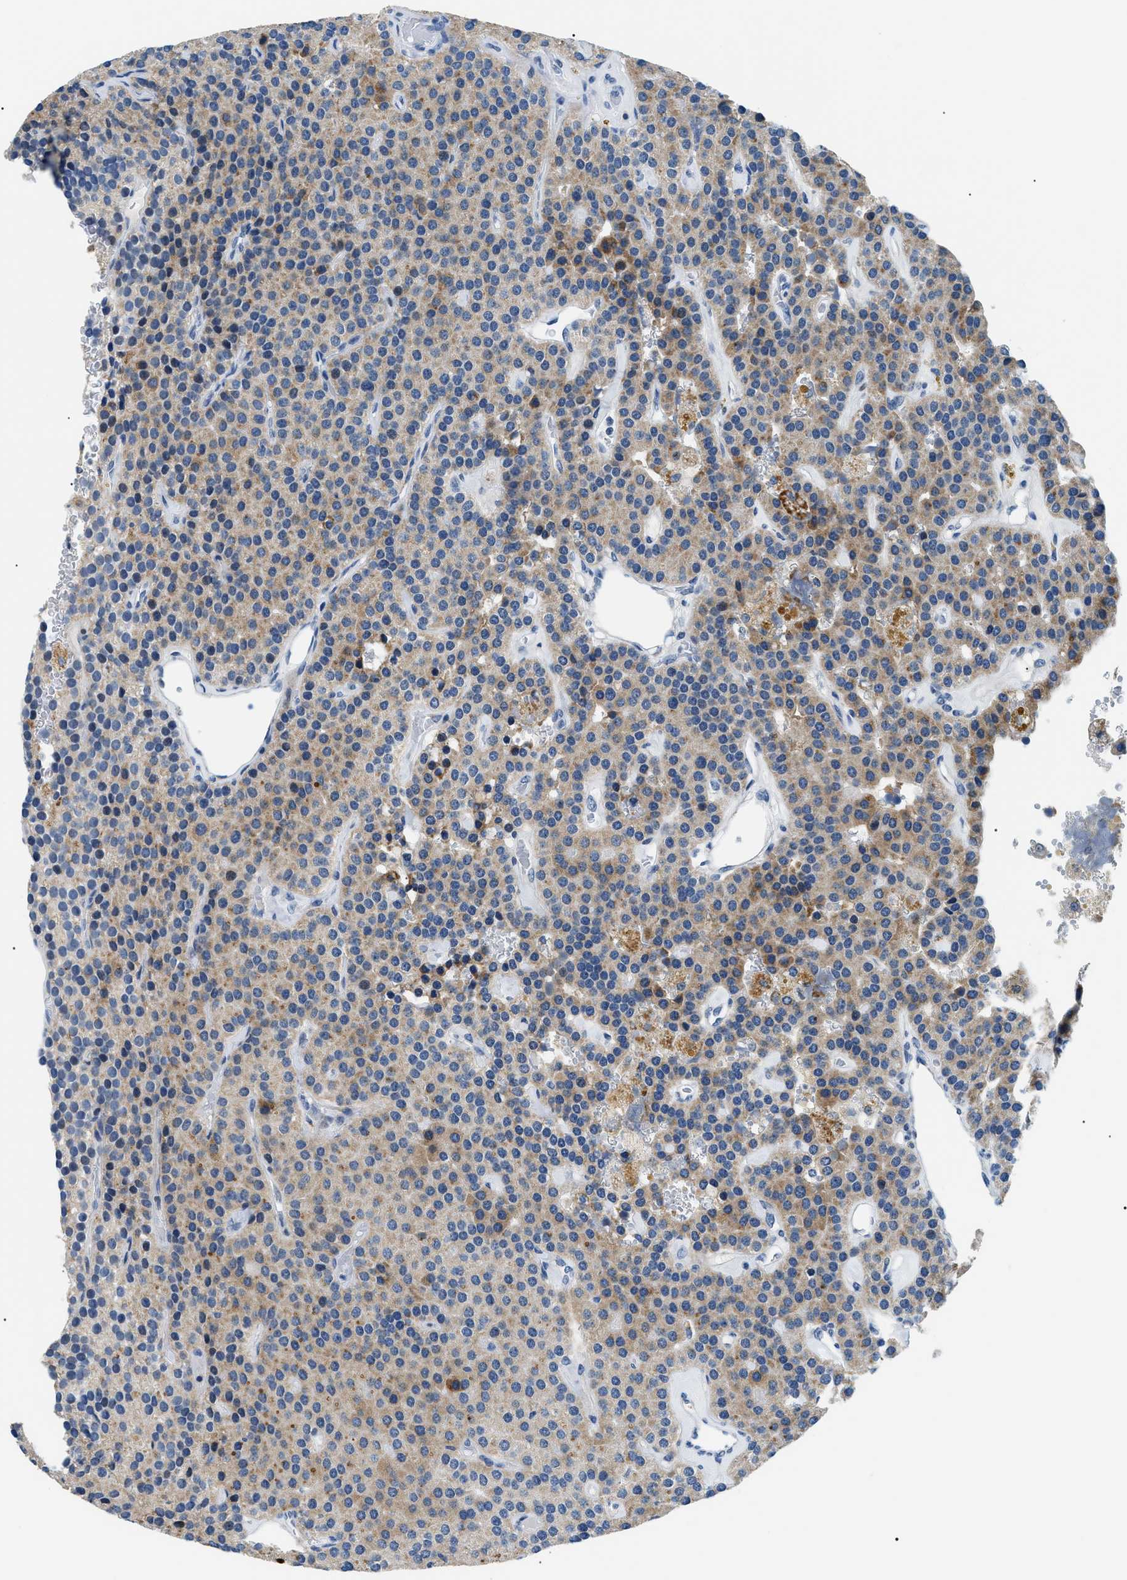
{"staining": {"intensity": "moderate", "quantity": ">75%", "location": "cytoplasmic/membranous"}, "tissue": "parathyroid gland", "cell_type": "Glandular cells", "image_type": "normal", "snomed": [{"axis": "morphology", "description": "Normal tissue, NOS"}, {"axis": "morphology", "description": "Adenoma, NOS"}, {"axis": "topography", "description": "Parathyroid gland"}], "caption": "A high-resolution histopathology image shows immunohistochemistry staining of benign parathyroid gland, which displays moderate cytoplasmic/membranous expression in approximately >75% of glandular cells. The protein of interest is stained brown, and the nuclei are stained in blue (DAB IHC with brightfield microscopy, high magnification).", "gene": "SMARCC1", "patient": {"sex": "female", "age": 86}}